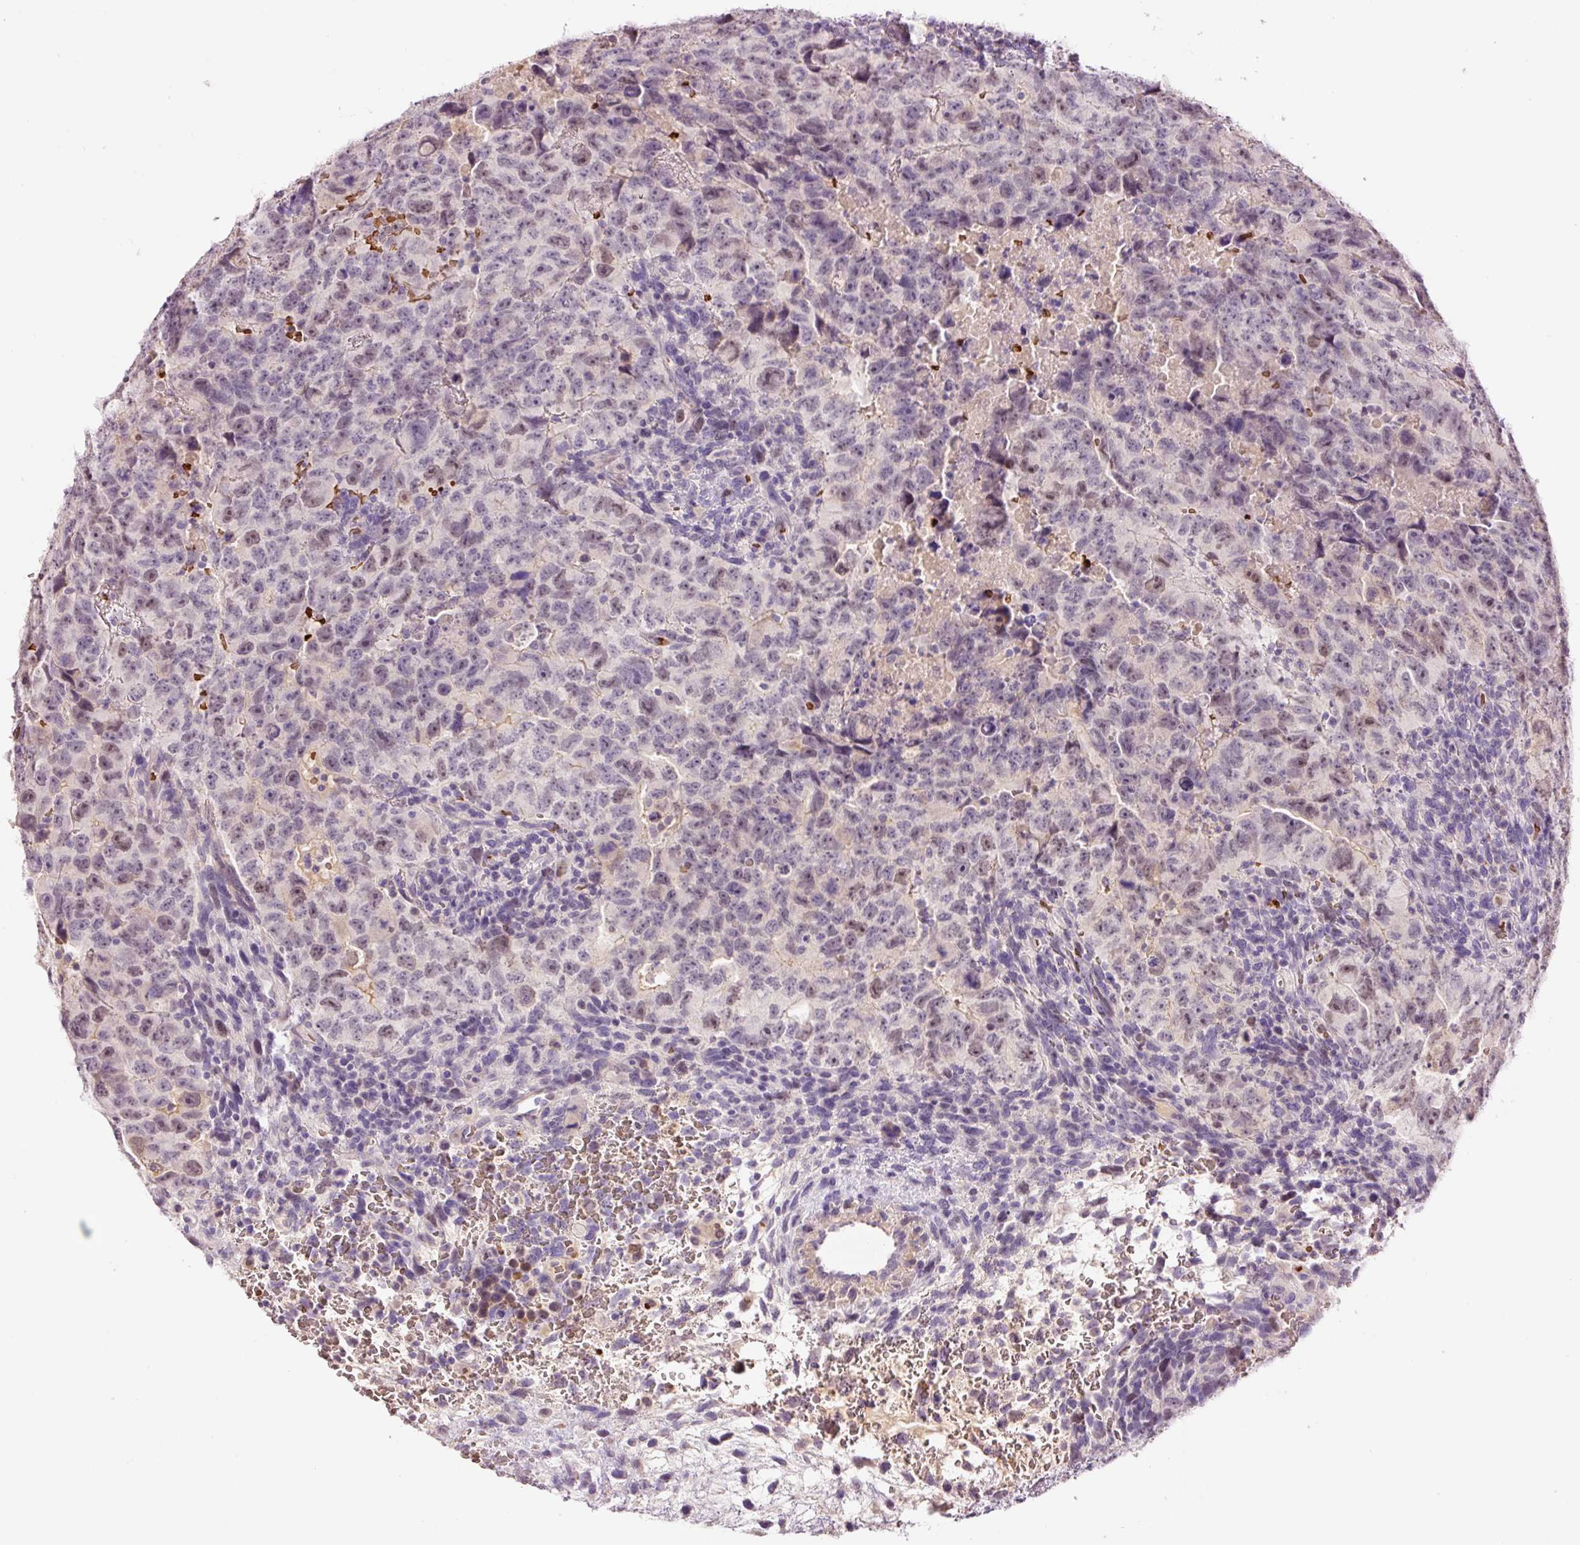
{"staining": {"intensity": "moderate", "quantity": "<25%", "location": "nuclear"}, "tissue": "testis cancer", "cell_type": "Tumor cells", "image_type": "cancer", "snomed": [{"axis": "morphology", "description": "Carcinoma, Embryonal, NOS"}, {"axis": "topography", "description": "Testis"}], "caption": "Immunohistochemical staining of testis cancer demonstrates moderate nuclear protein expression in about <25% of tumor cells.", "gene": "LY6G6D", "patient": {"sex": "male", "age": 24}}